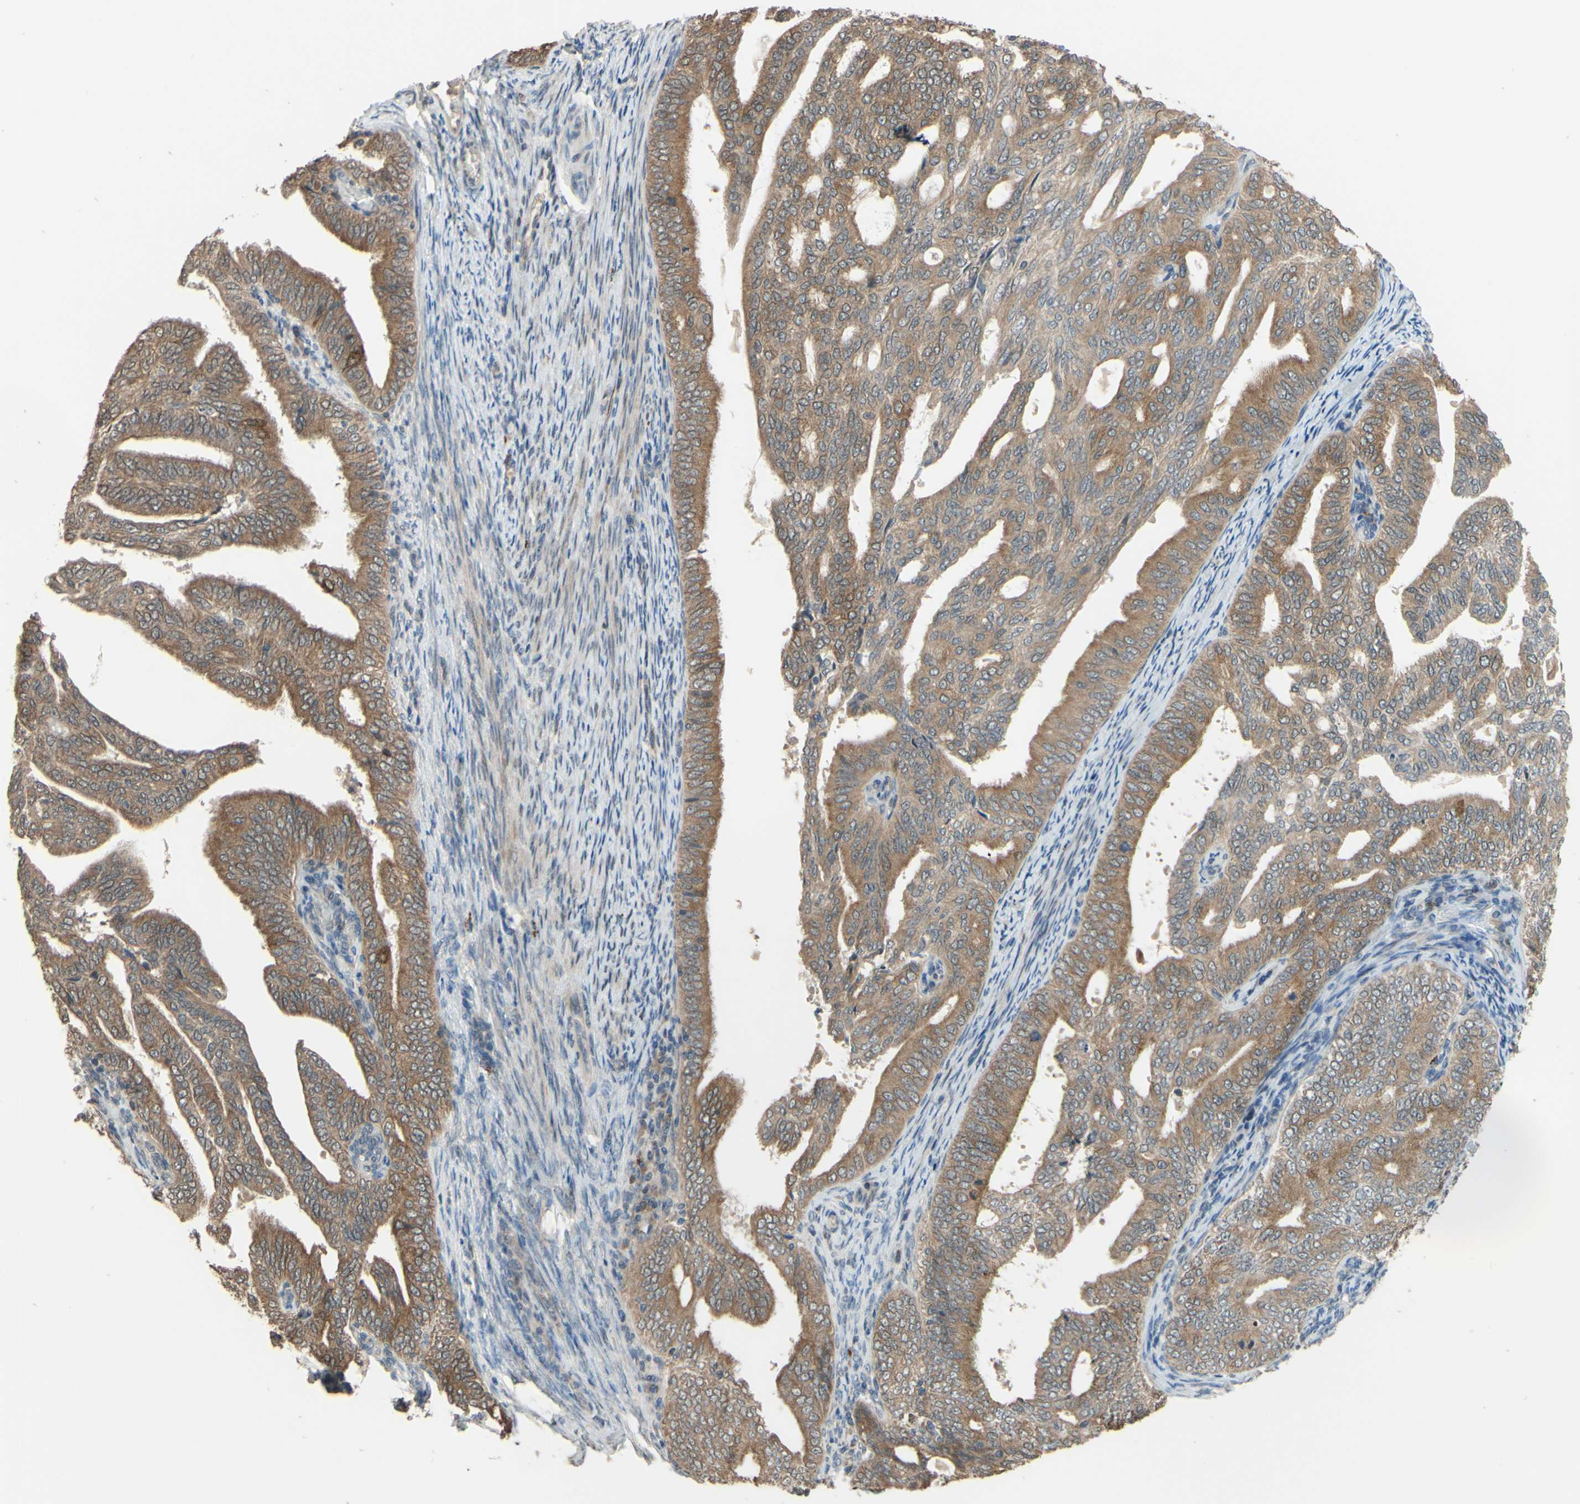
{"staining": {"intensity": "moderate", "quantity": ">75%", "location": "cytoplasmic/membranous"}, "tissue": "endometrial cancer", "cell_type": "Tumor cells", "image_type": "cancer", "snomed": [{"axis": "morphology", "description": "Adenocarcinoma, NOS"}, {"axis": "topography", "description": "Endometrium"}], "caption": "Protein expression analysis of adenocarcinoma (endometrial) demonstrates moderate cytoplasmic/membranous expression in about >75% of tumor cells.", "gene": "SMIM19", "patient": {"sex": "female", "age": 58}}